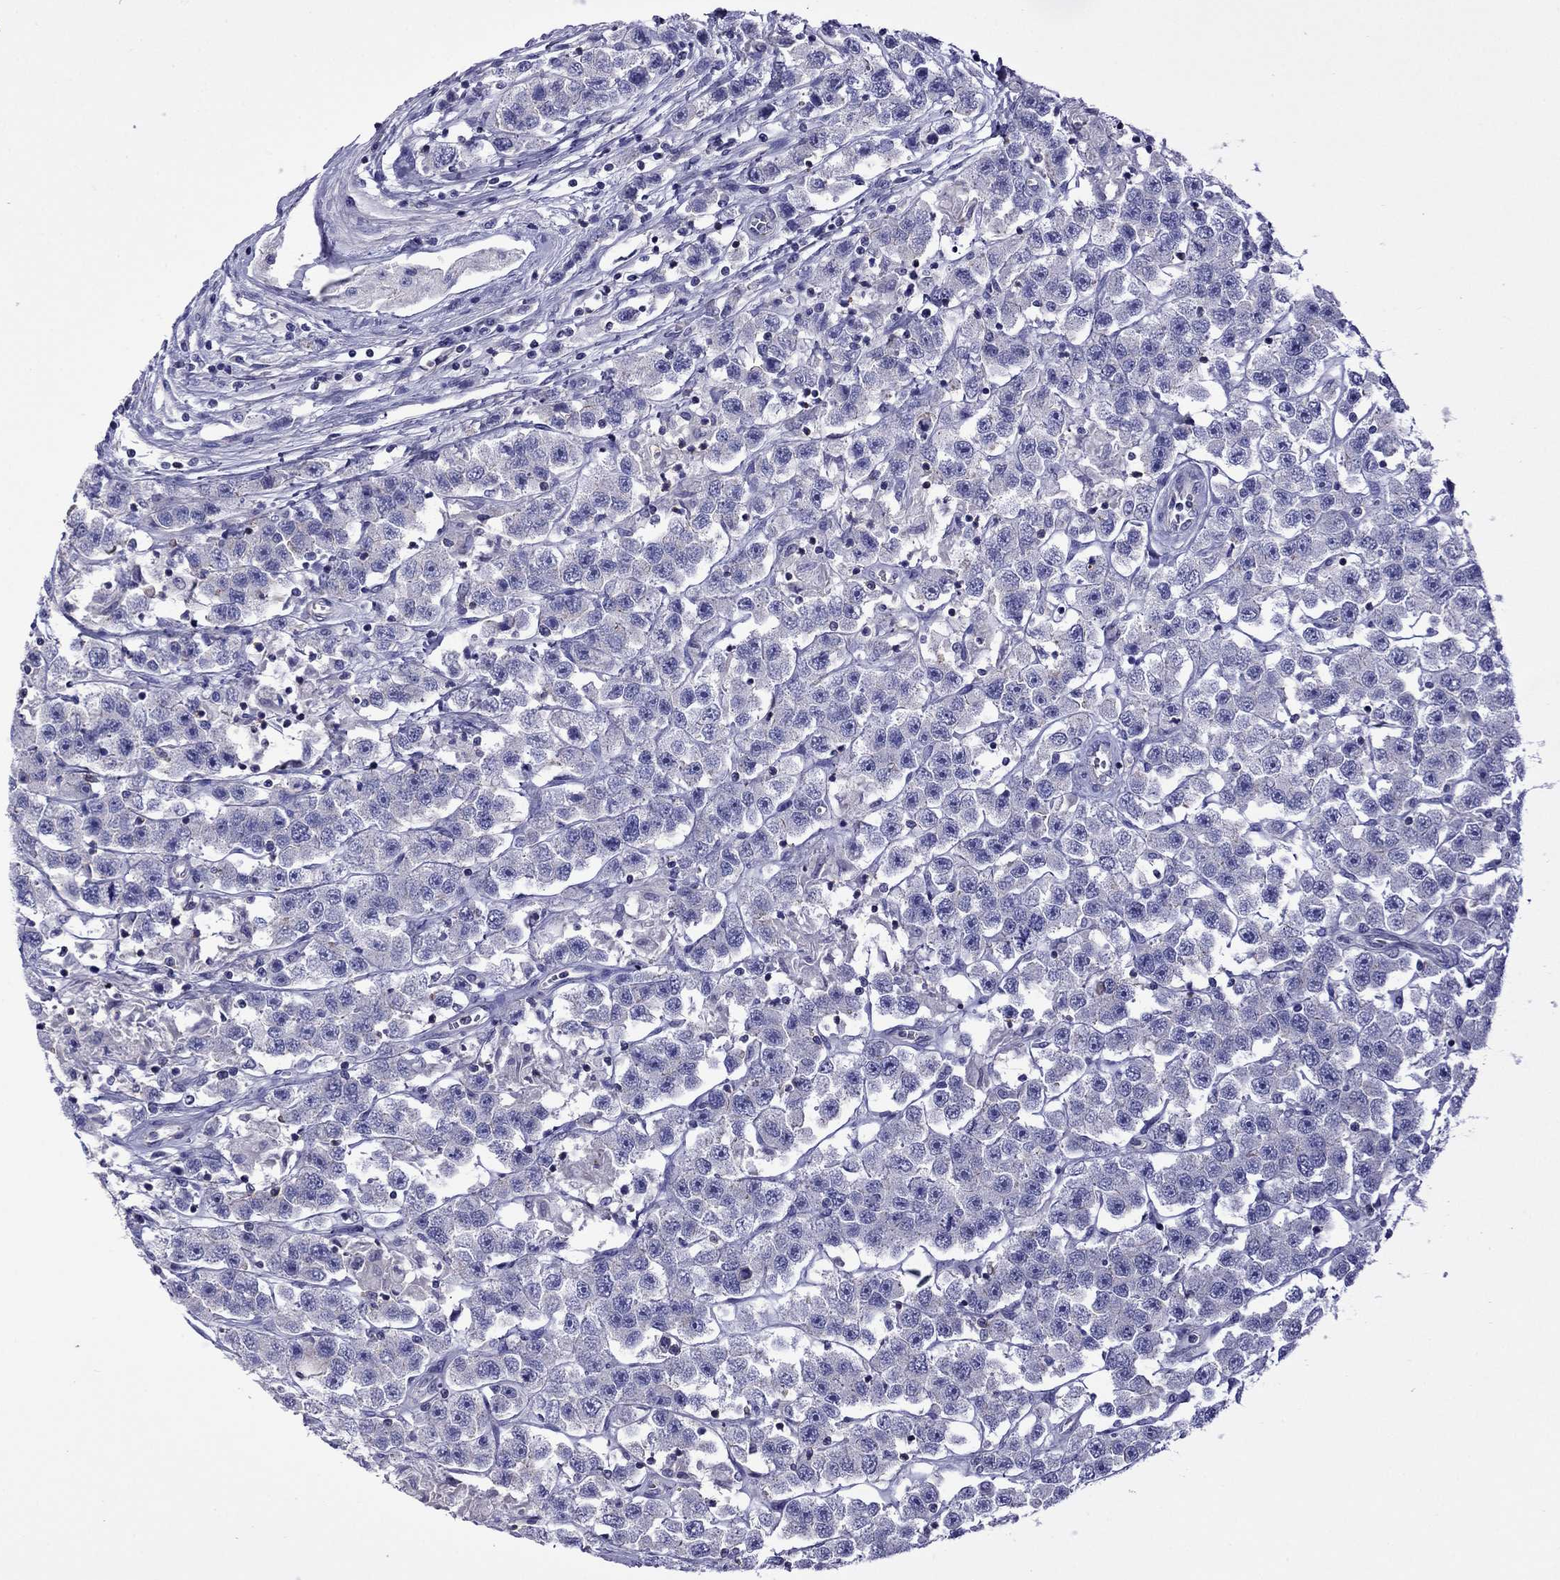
{"staining": {"intensity": "negative", "quantity": "none", "location": "none"}, "tissue": "testis cancer", "cell_type": "Tumor cells", "image_type": "cancer", "snomed": [{"axis": "morphology", "description": "Seminoma, NOS"}, {"axis": "topography", "description": "Testis"}], "caption": "Immunohistochemical staining of human testis cancer (seminoma) demonstrates no significant positivity in tumor cells.", "gene": "STAR", "patient": {"sex": "male", "age": 45}}